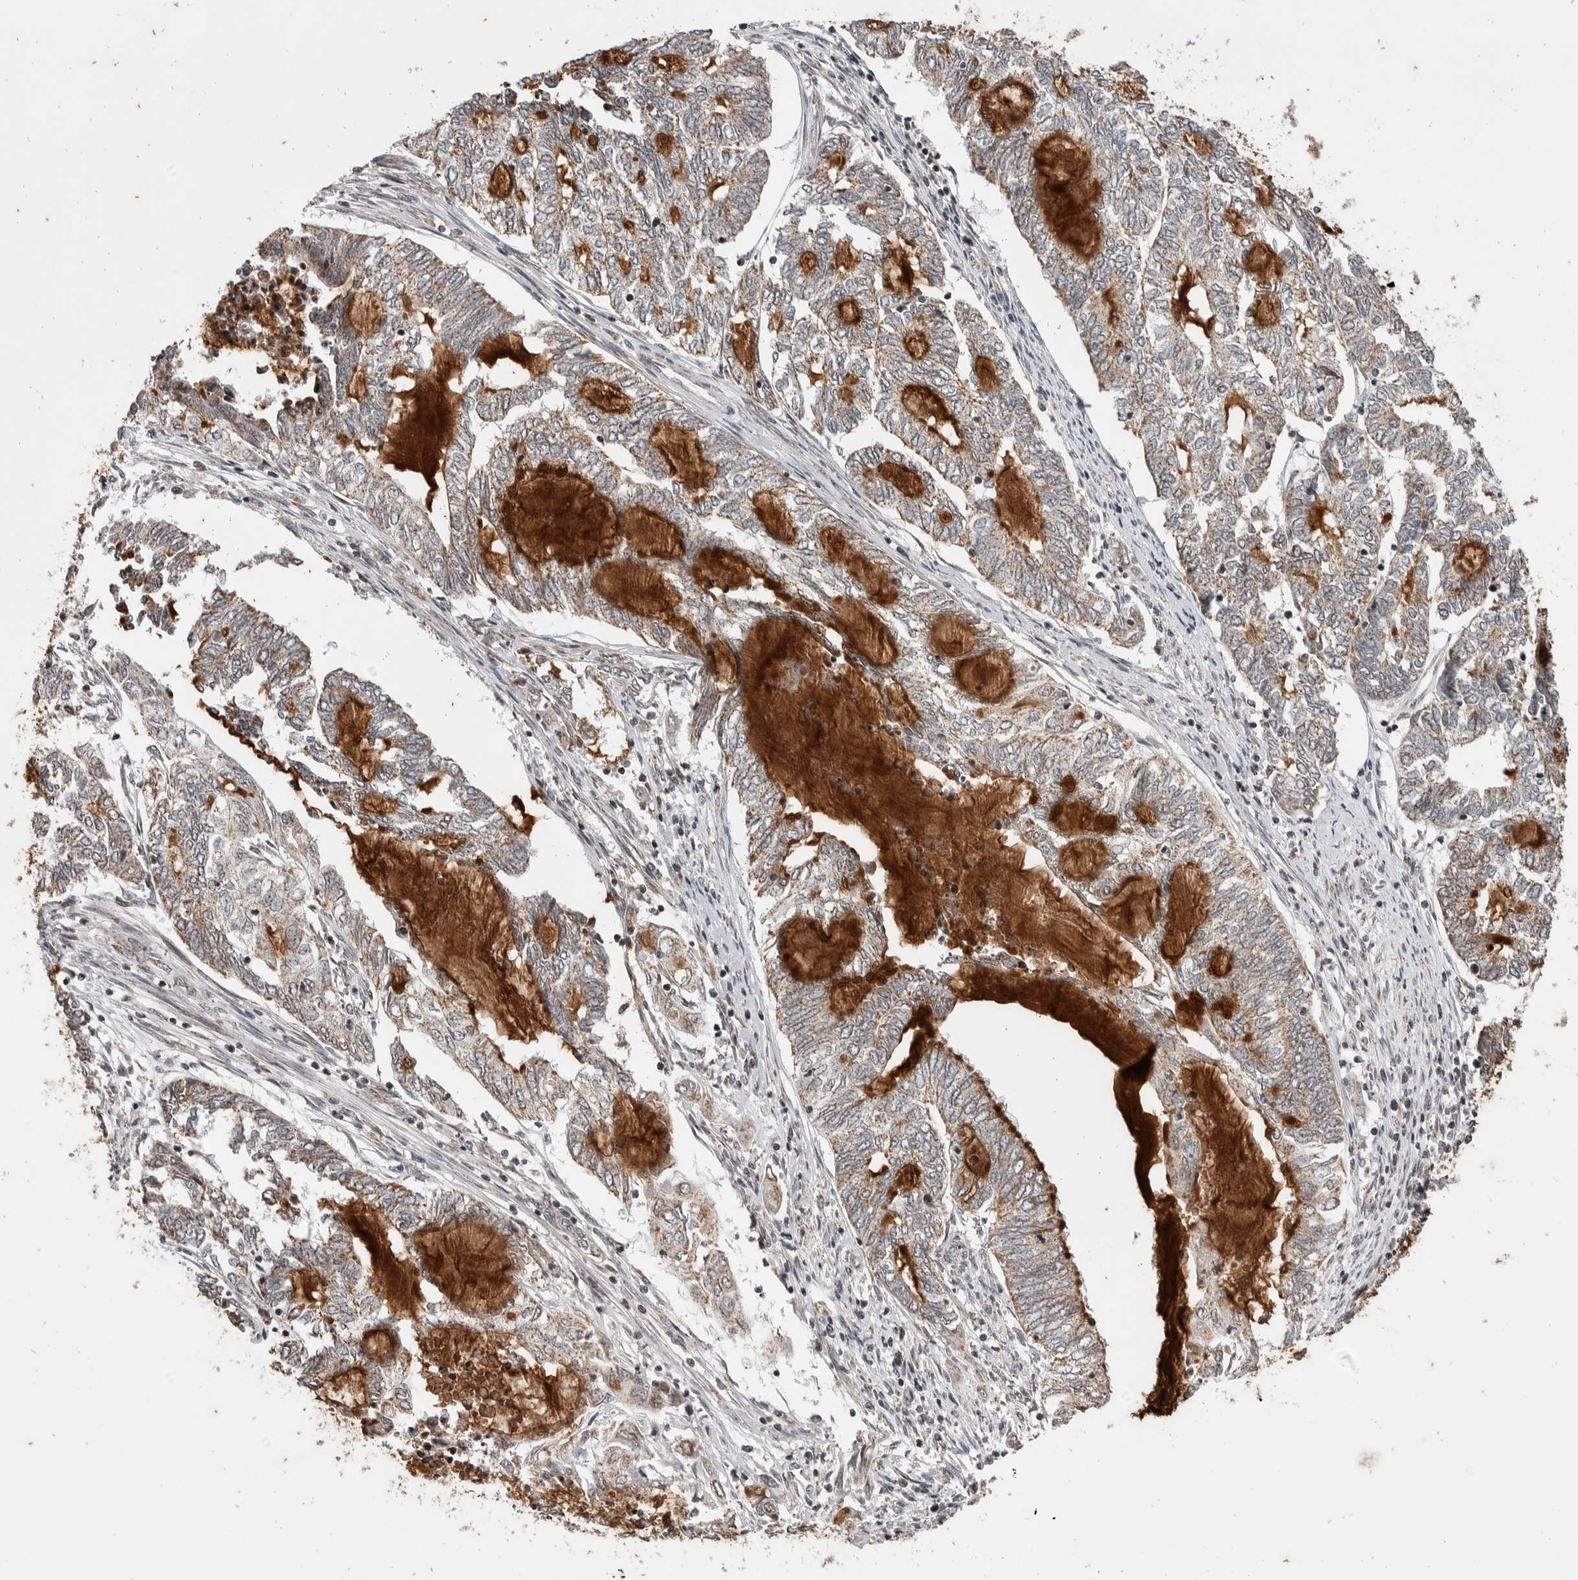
{"staining": {"intensity": "moderate", "quantity": "25%-75%", "location": "cytoplasmic/membranous"}, "tissue": "endometrial cancer", "cell_type": "Tumor cells", "image_type": "cancer", "snomed": [{"axis": "morphology", "description": "Adenocarcinoma, NOS"}, {"axis": "topography", "description": "Uterus"}, {"axis": "topography", "description": "Endometrium"}], "caption": "Adenocarcinoma (endometrial) was stained to show a protein in brown. There is medium levels of moderate cytoplasmic/membranous staining in about 25%-75% of tumor cells.", "gene": "ATXN7L1", "patient": {"sex": "female", "age": 70}}